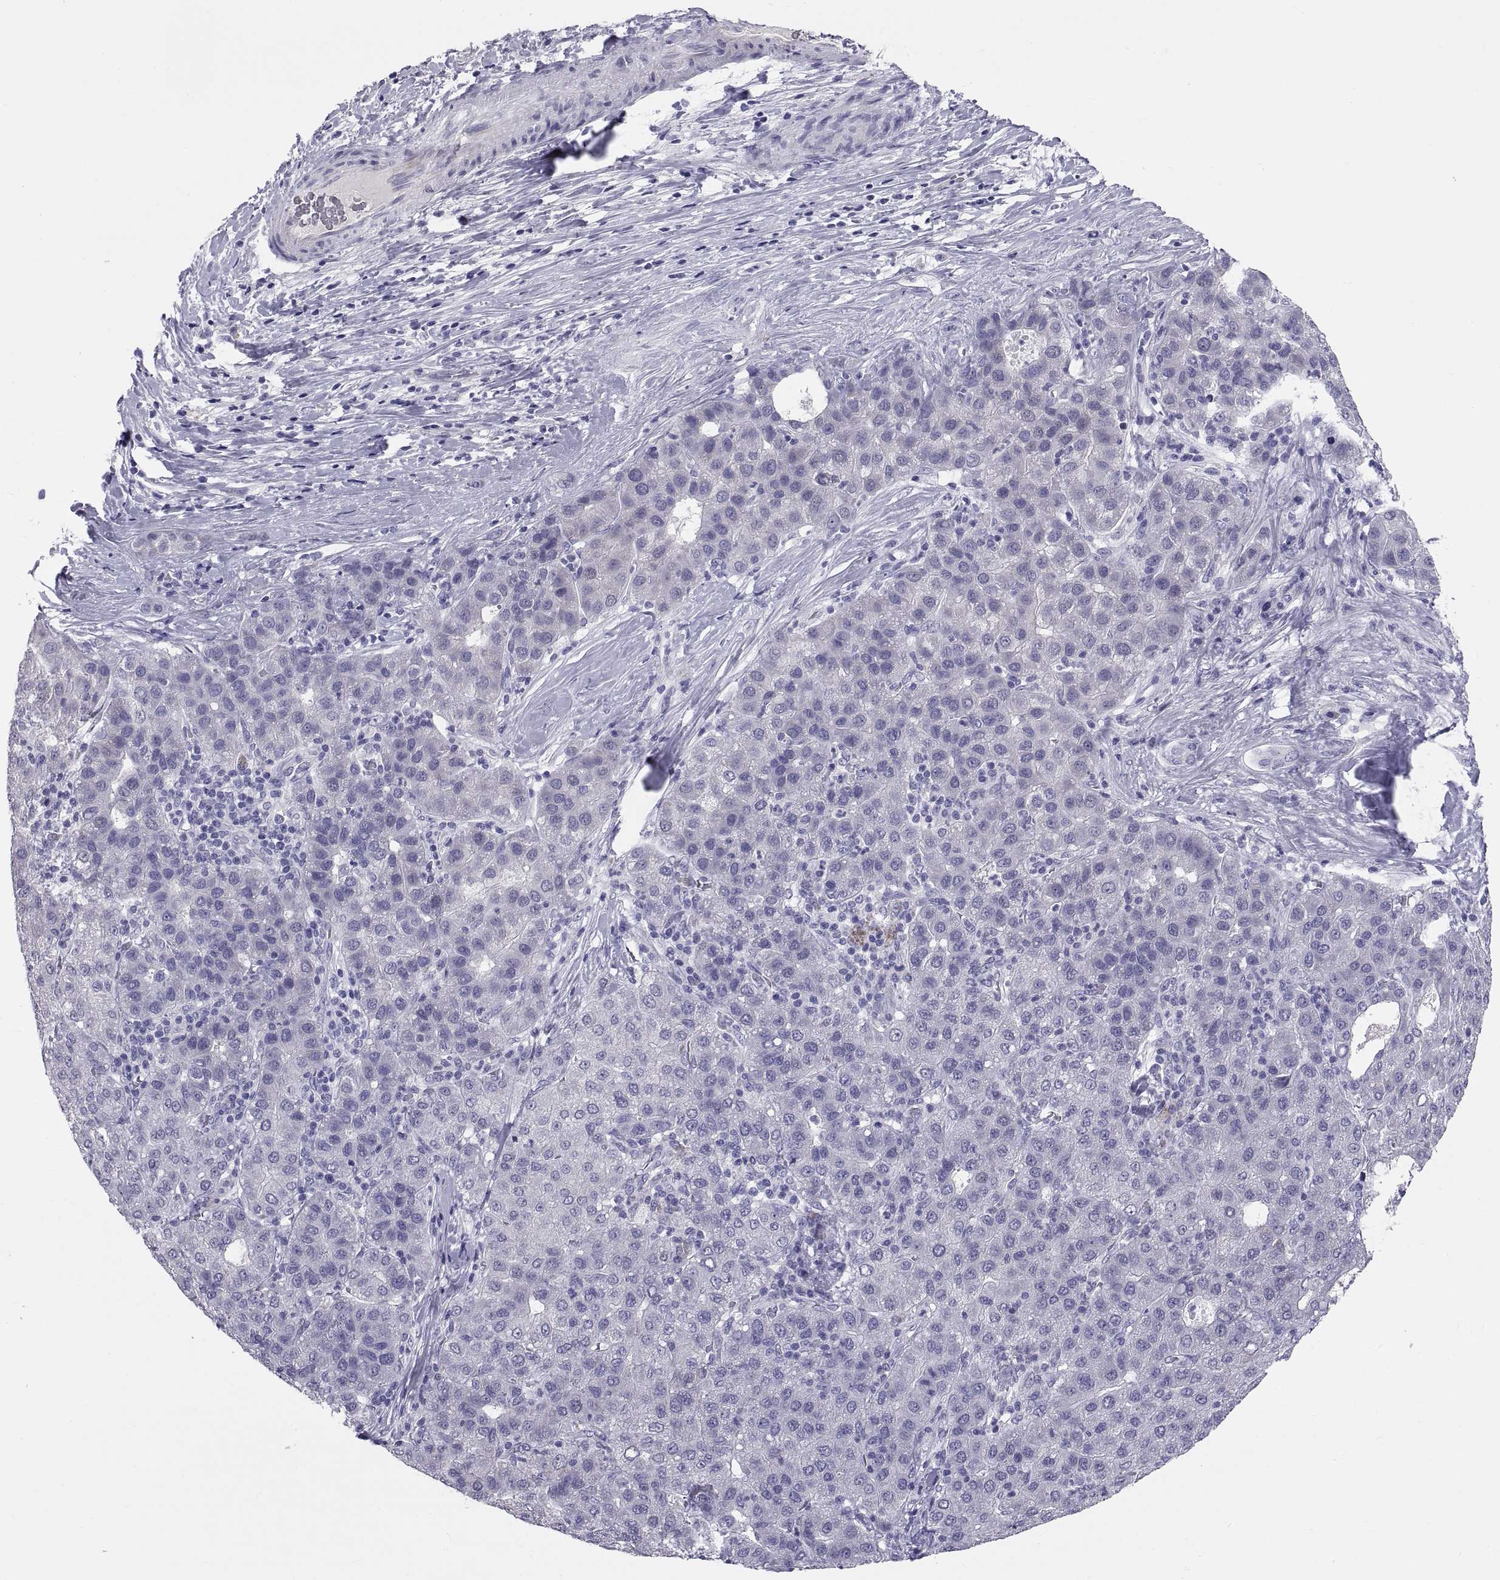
{"staining": {"intensity": "negative", "quantity": "none", "location": "none"}, "tissue": "liver cancer", "cell_type": "Tumor cells", "image_type": "cancer", "snomed": [{"axis": "morphology", "description": "Carcinoma, Hepatocellular, NOS"}, {"axis": "topography", "description": "Liver"}], "caption": "DAB (3,3'-diaminobenzidine) immunohistochemical staining of liver cancer shows no significant positivity in tumor cells.", "gene": "TEX13A", "patient": {"sex": "male", "age": 65}}